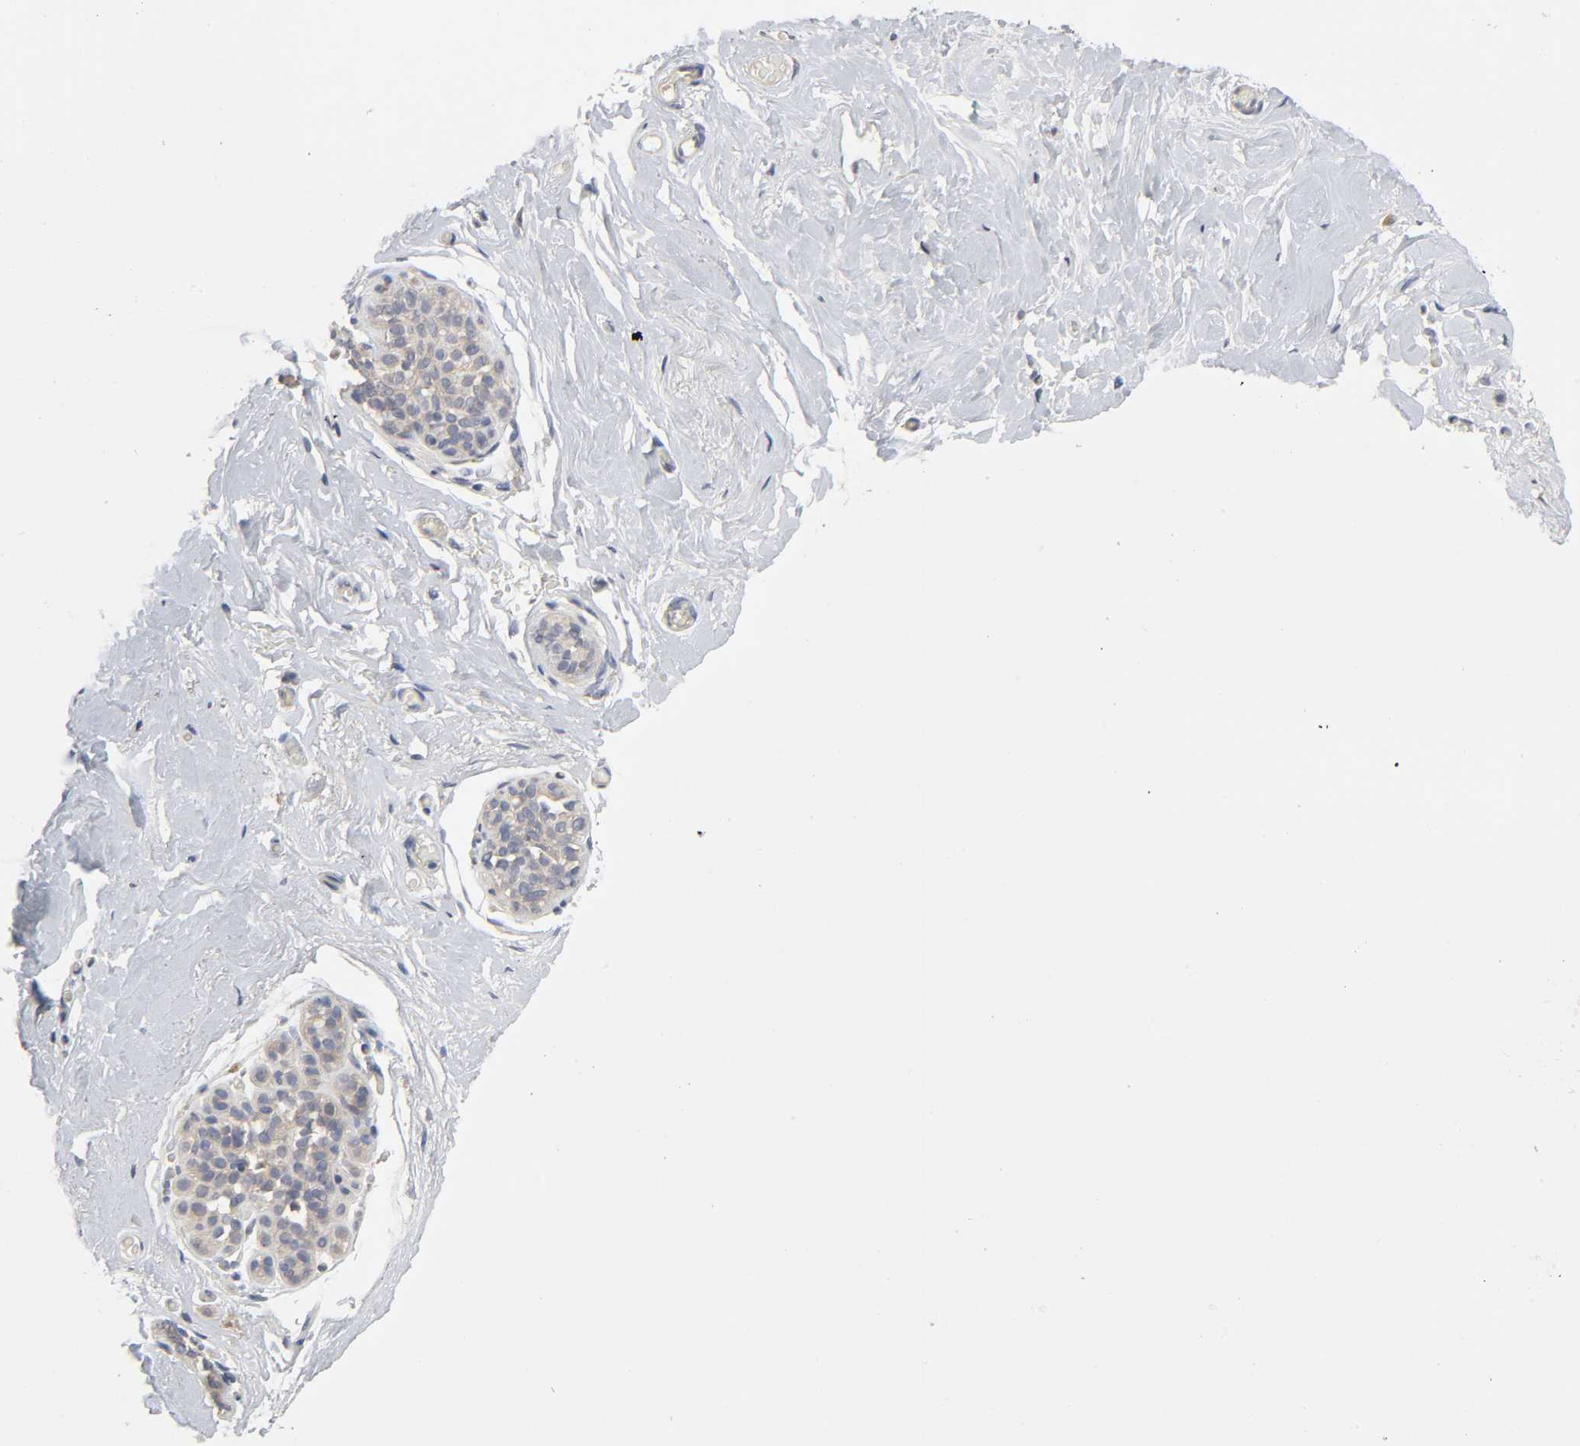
{"staining": {"intensity": "negative", "quantity": "none", "location": "none"}, "tissue": "breast", "cell_type": "Adipocytes", "image_type": "normal", "snomed": [{"axis": "morphology", "description": "Normal tissue, NOS"}, {"axis": "topography", "description": "Breast"}], "caption": "Immunohistochemical staining of normal breast demonstrates no significant staining in adipocytes. (DAB (3,3'-diaminobenzidine) IHC with hematoxylin counter stain).", "gene": "SLC10A2", "patient": {"sex": "female", "age": 75}}